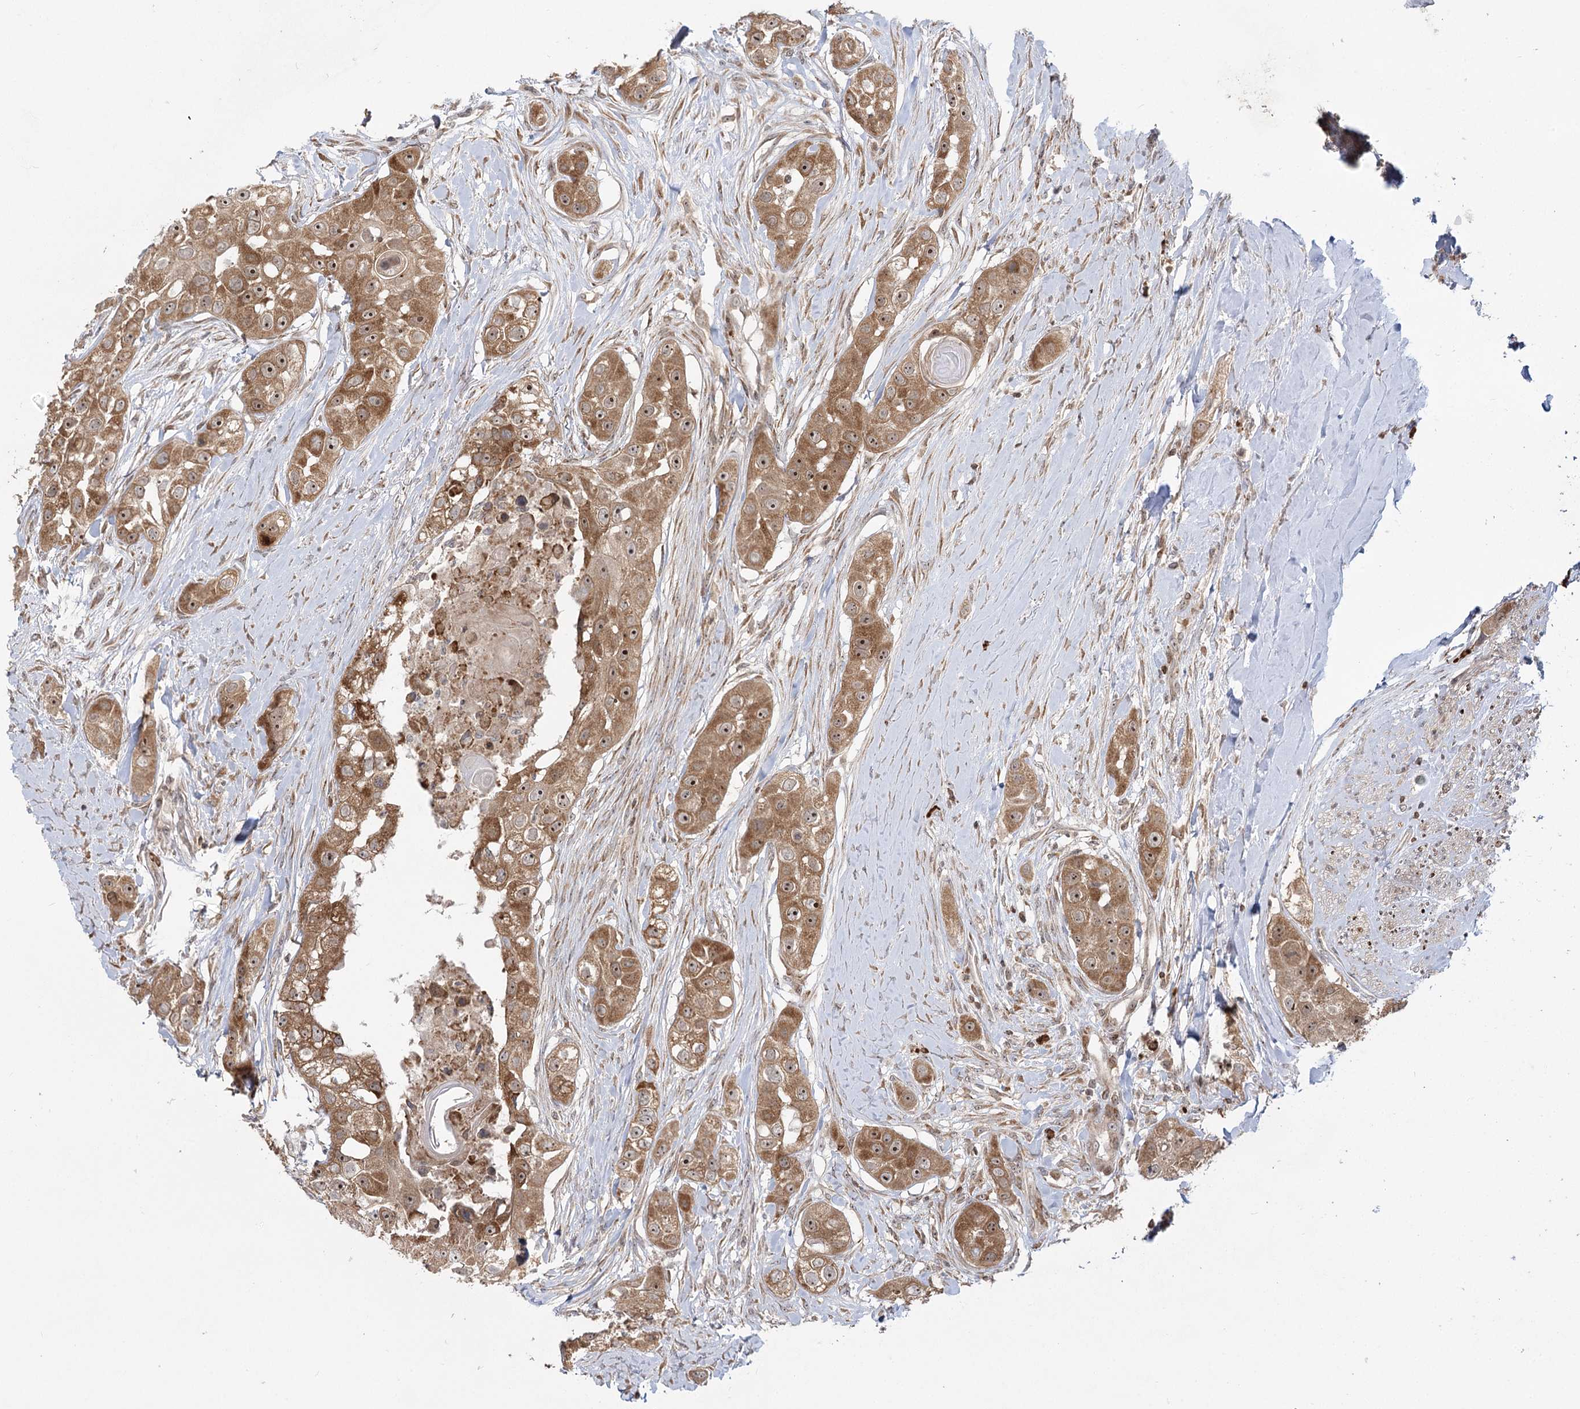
{"staining": {"intensity": "moderate", "quantity": ">75%", "location": "cytoplasmic/membranous,nuclear"}, "tissue": "head and neck cancer", "cell_type": "Tumor cells", "image_type": "cancer", "snomed": [{"axis": "morphology", "description": "Normal tissue, NOS"}, {"axis": "morphology", "description": "Squamous cell carcinoma, NOS"}, {"axis": "topography", "description": "Skeletal muscle"}, {"axis": "topography", "description": "Head-Neck"}], "caption": "Squamous cell carcinoma (head and neck) was stained to show a protein in brown. There is medium levels of moderate cytoplasmic/membranous and nuclear positivity in about >75% of tumor cells.", "gene": "SYTL1", "patient": {"sex": "male", "age": 51}}